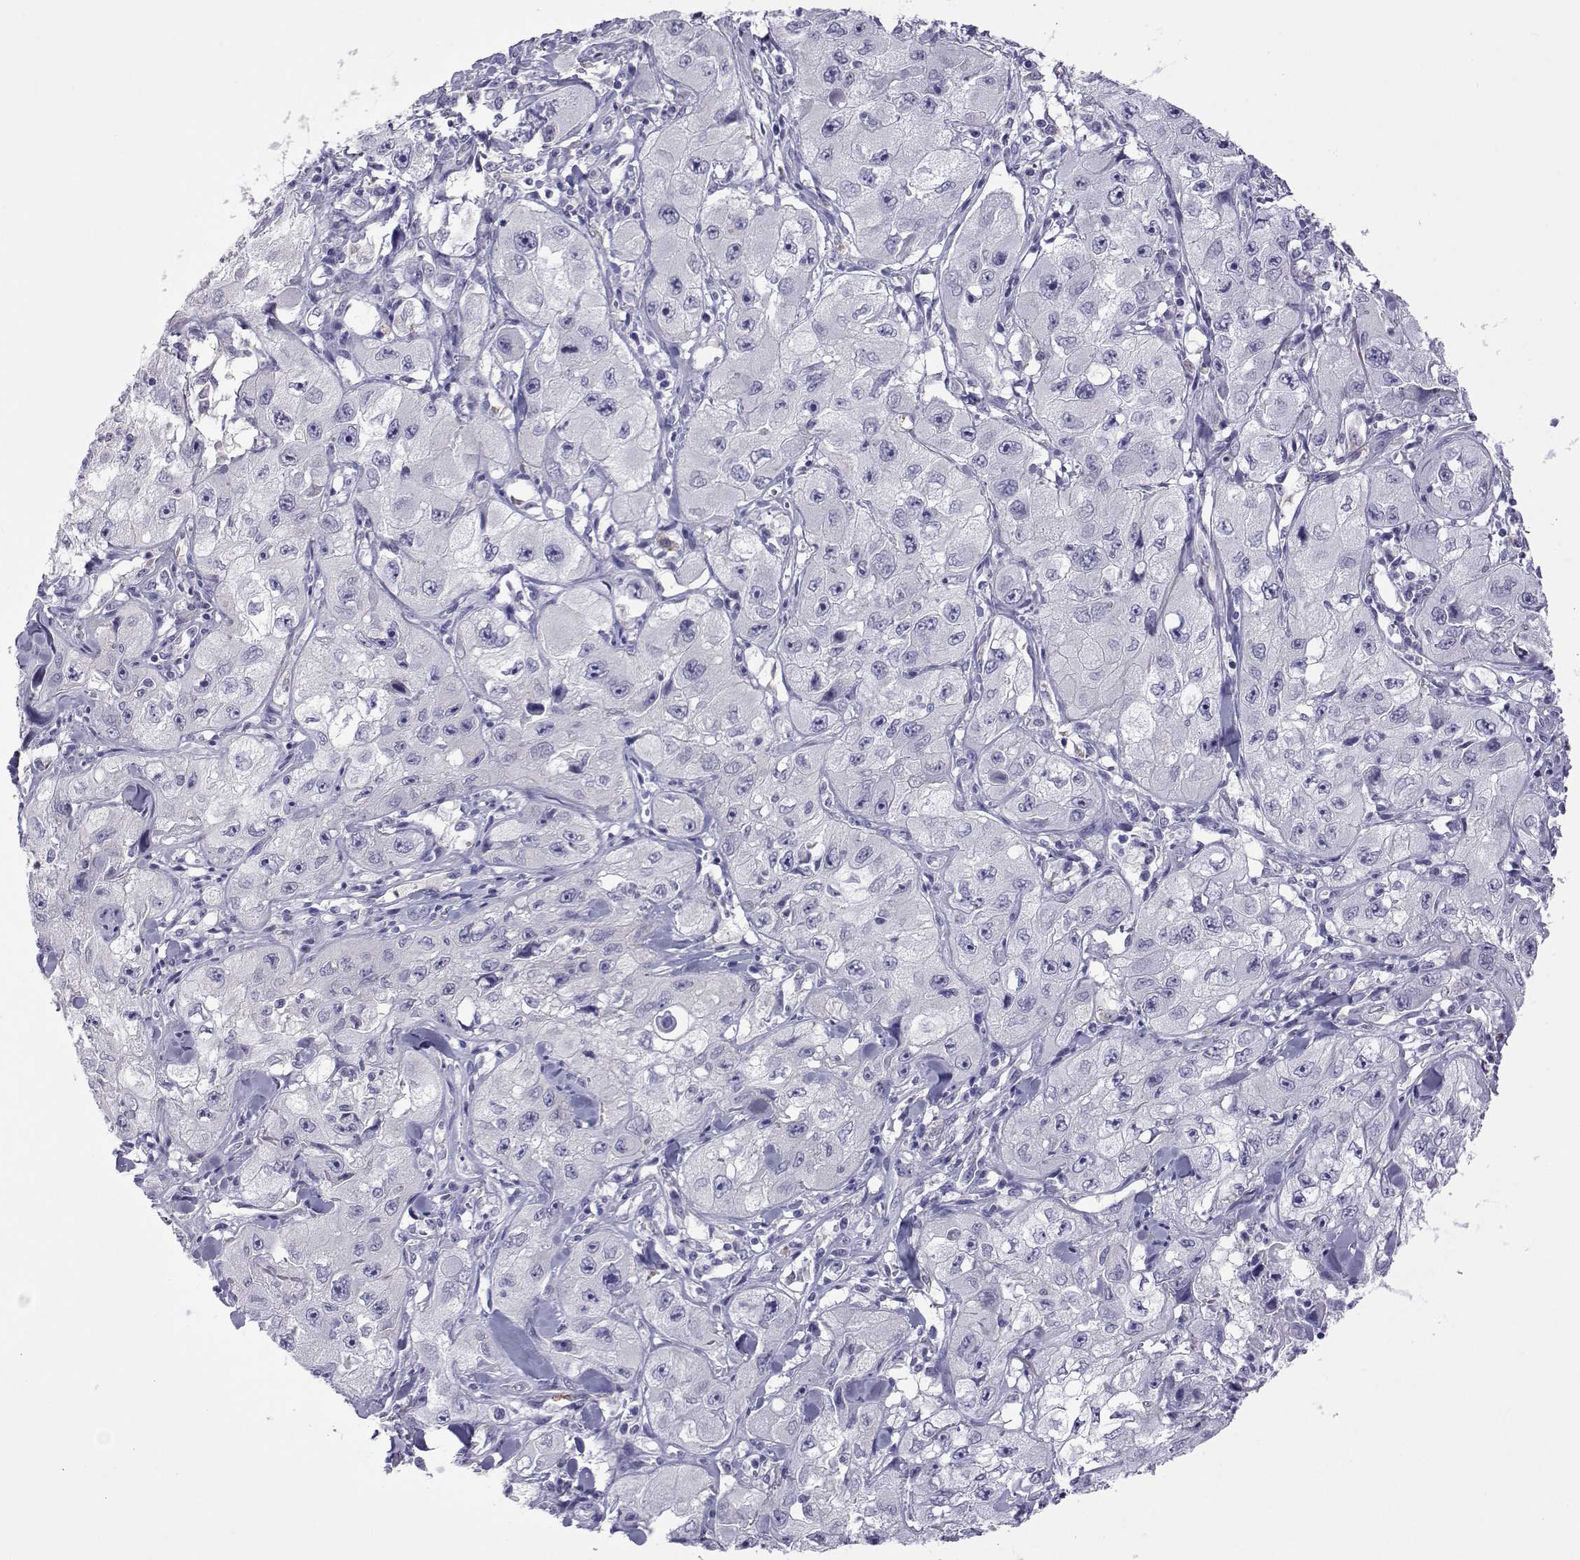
{"staining": {"intensity": "negative", "quantity": "none", "location": "none"}, "tissue": "skin cancer", "cell_type": "Tumor cells", "image_type": "cancer", "snomed": [{"axis": "morphology", "description": "Squamous cell carcinoma, NOS"}, {"axis": "topography", "description": "Skin"}, {"axis": "topography", "description": "Subcutis"}], "caption": "Immunohistochemistry of human skin cancer (squamous cell carcinoma) displays no staining in tumor cells. (DAB (3,3'-diaminobenzidine) immunohistochemistry with hematoxylin counter stain).", "gene": "COL22A1", "patient": {"sex": "male", "age": 73}}